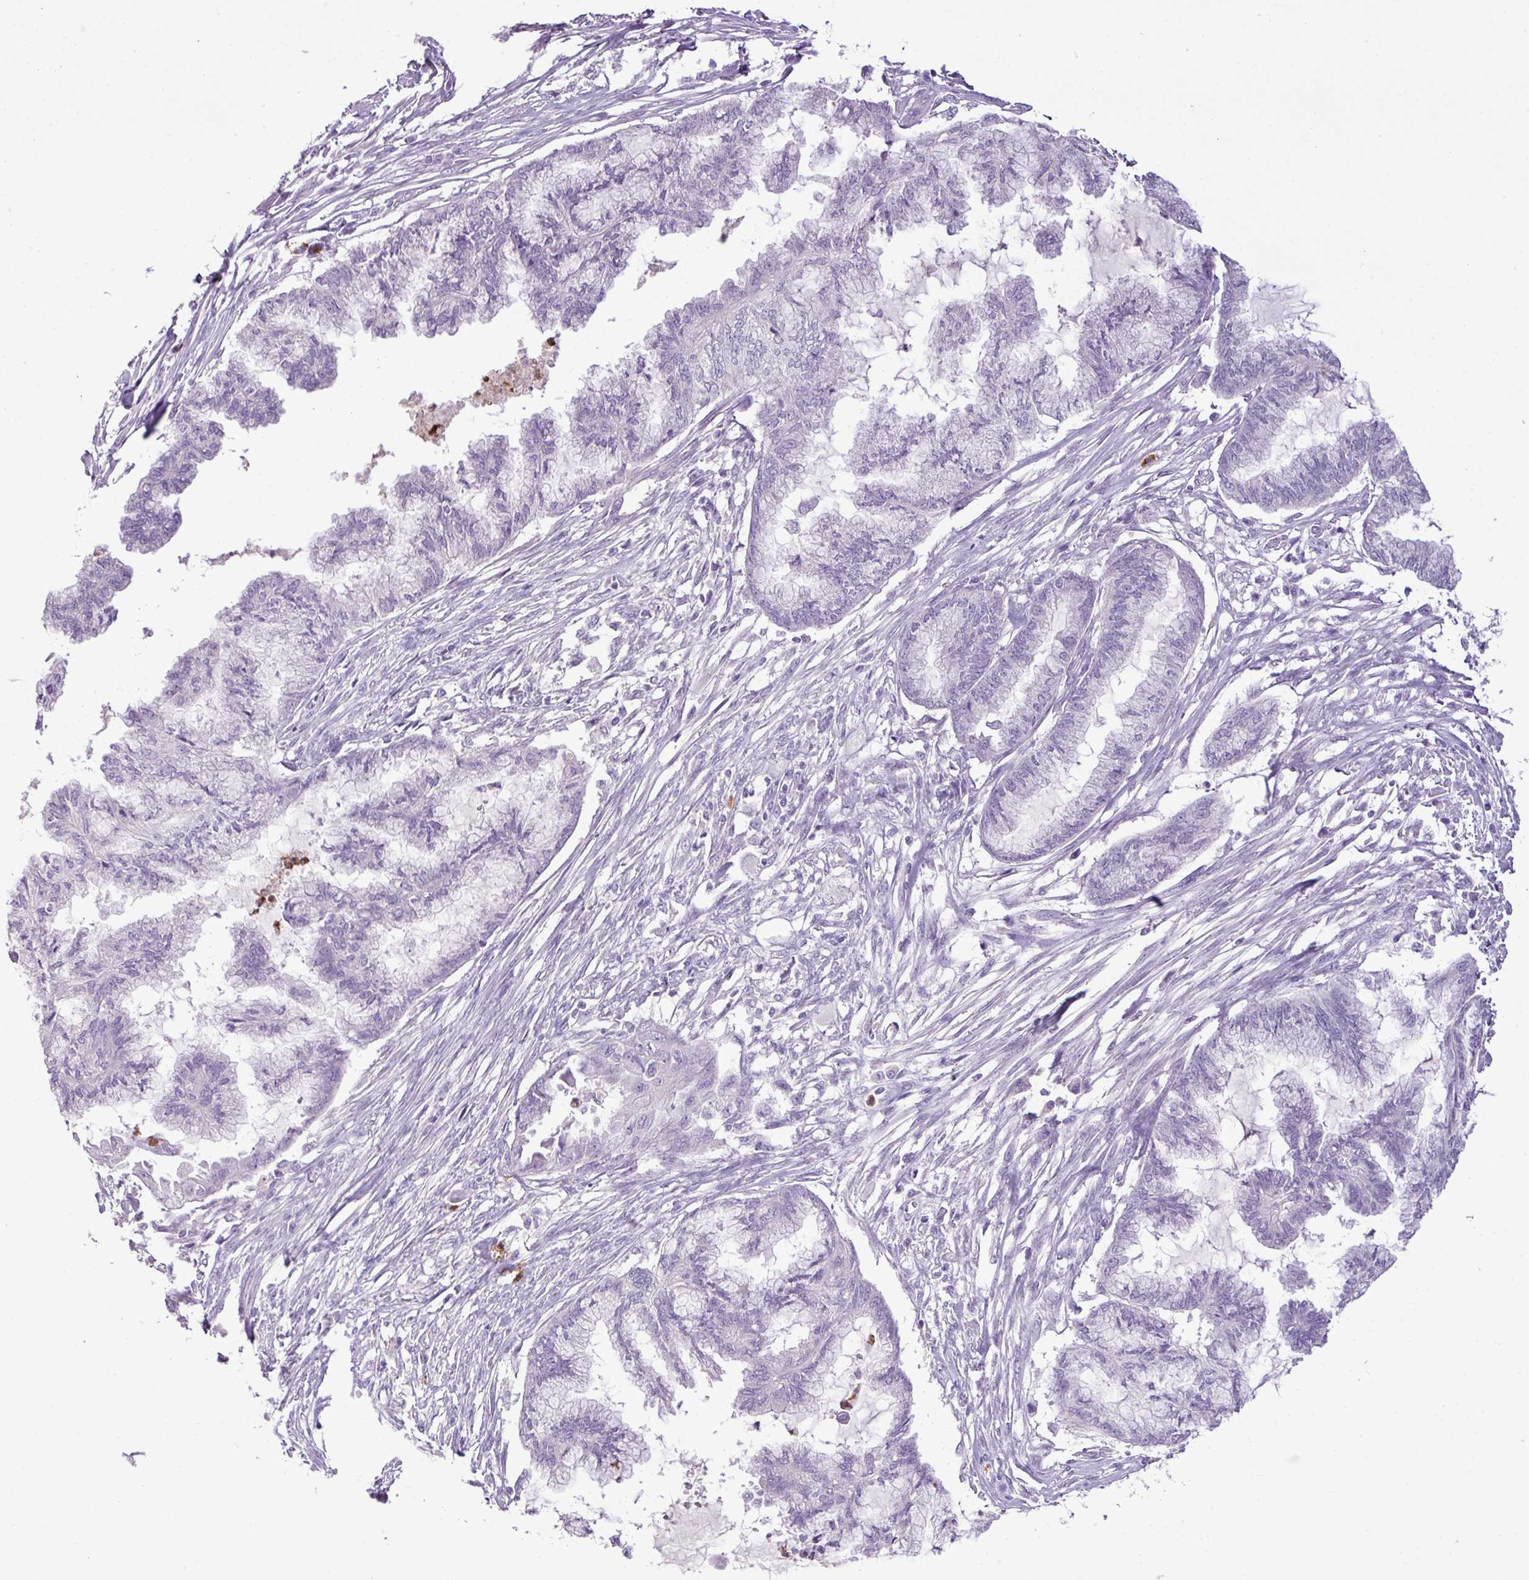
{"staining": {"intensity": "negative", "quantity": "none", "location": "none"}, "tissue": "endometrial cancer", "cell_type": "Tumor cells", "image_type": "cancer", "snomed": [{"axis": "morphology", "description": "Adenocarcinoma, NOS"}, {"axis": "topography", "description": "Endometrium"}], "caption": "Immunohistochemistry (IHC) histopathology image of endometrial adenocarcinoma stained for a protein (brown), which reveals no expression in tumor cells.", "gene": "HTR3E", "patient": {"sex": "female", "age": 86}}